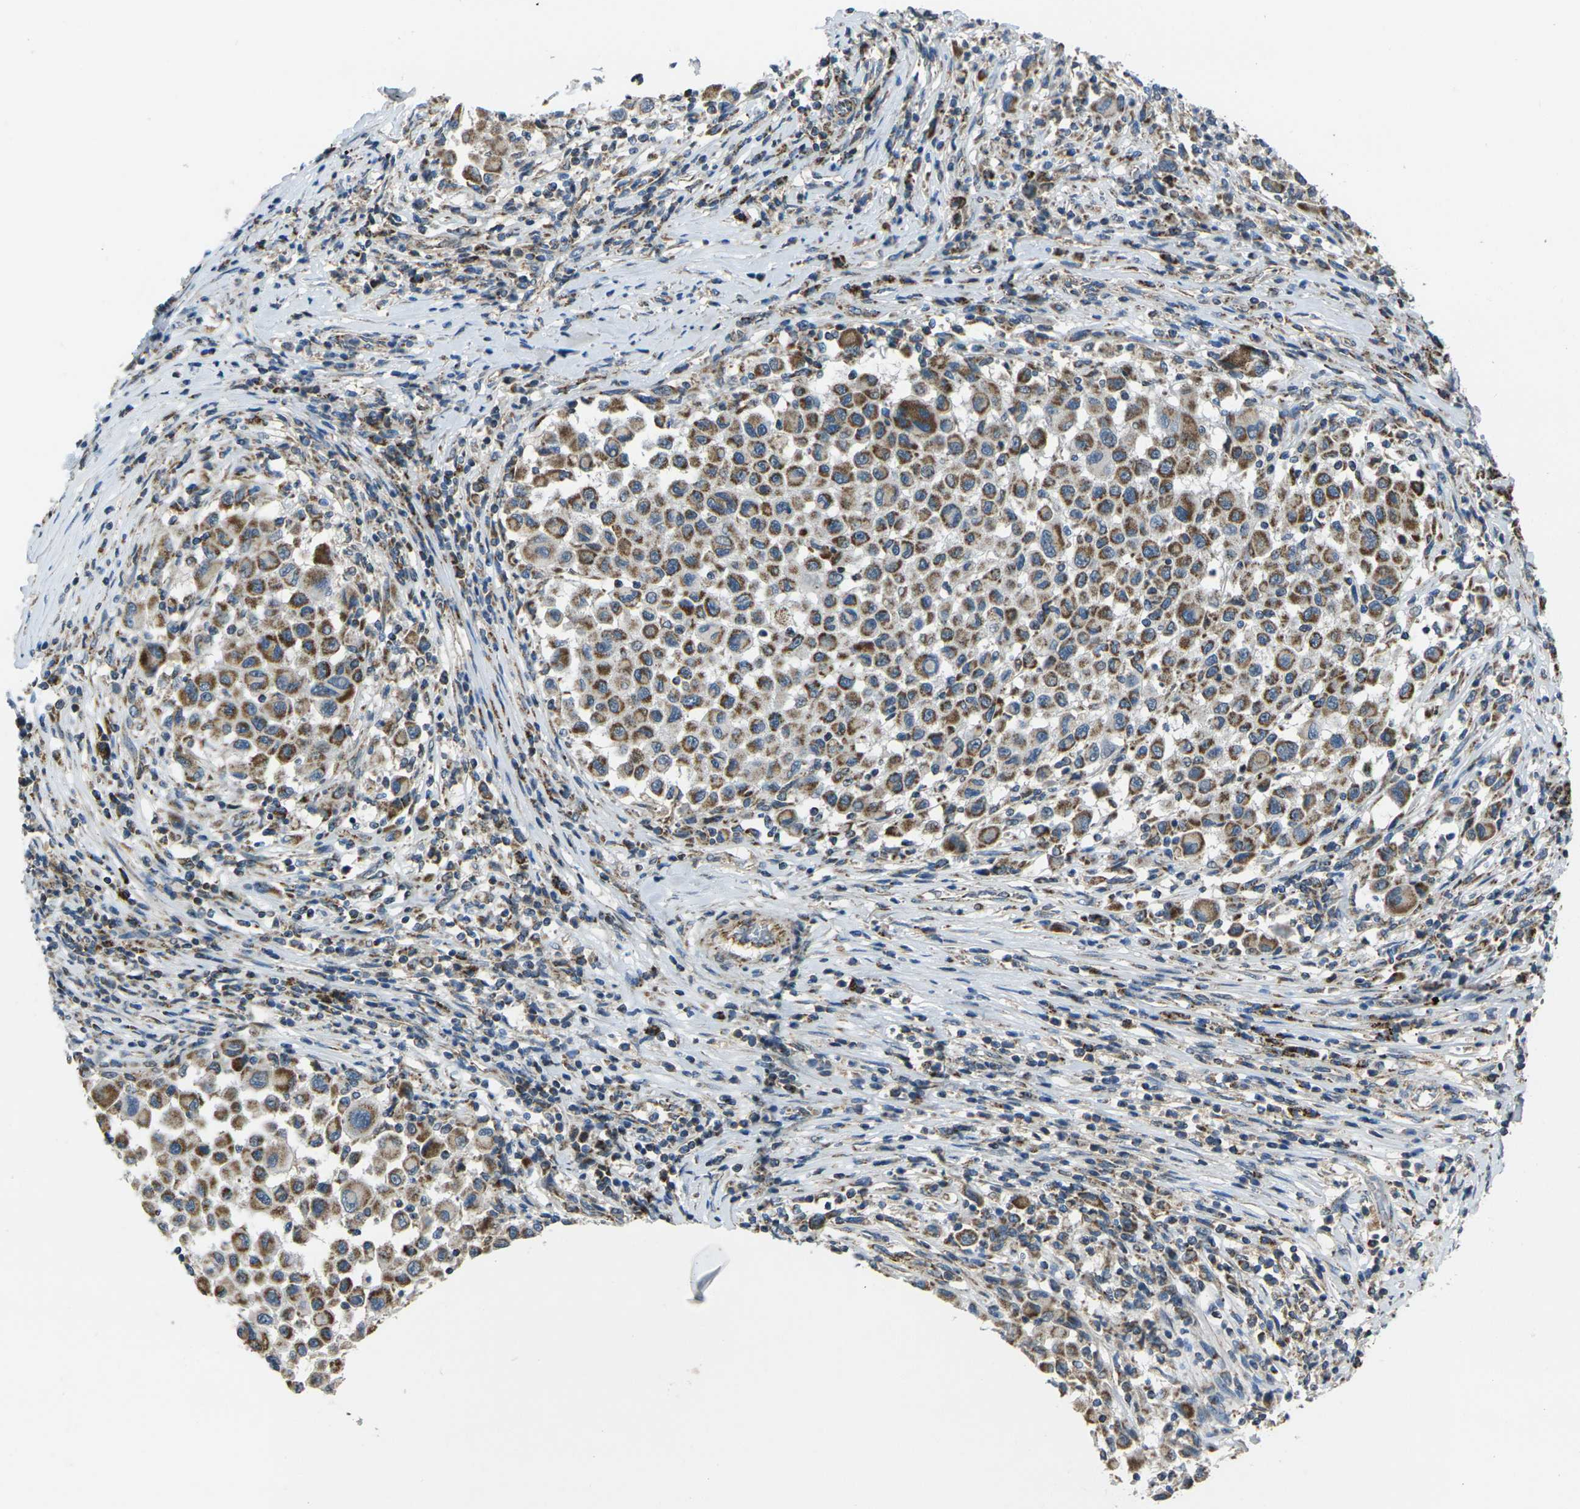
{"staining": {"intensity": "strong", "quantity": ">75%", "location": "cytoplasmic/membranous"}, "tissue": "melanoma", "cell_type": "Tumor cells", "image_type": "cancer", "snomed": [{"axis": "morphology", "description": "Malignant melanoma, Metastatic site"}, {"axis": "topography", "description": "Lymph node"}], "caption": "Protein expression analysis of malignant melanoma (metastatic site) exhibits strong cytoplasmic/membranous staining in approximately >75% of tumor cells. (brown staining indicates protein expression, while blue staining denotes nuclei).", "gene": "TMEM120B", "patient": {"sex": "male", "age": 61}}